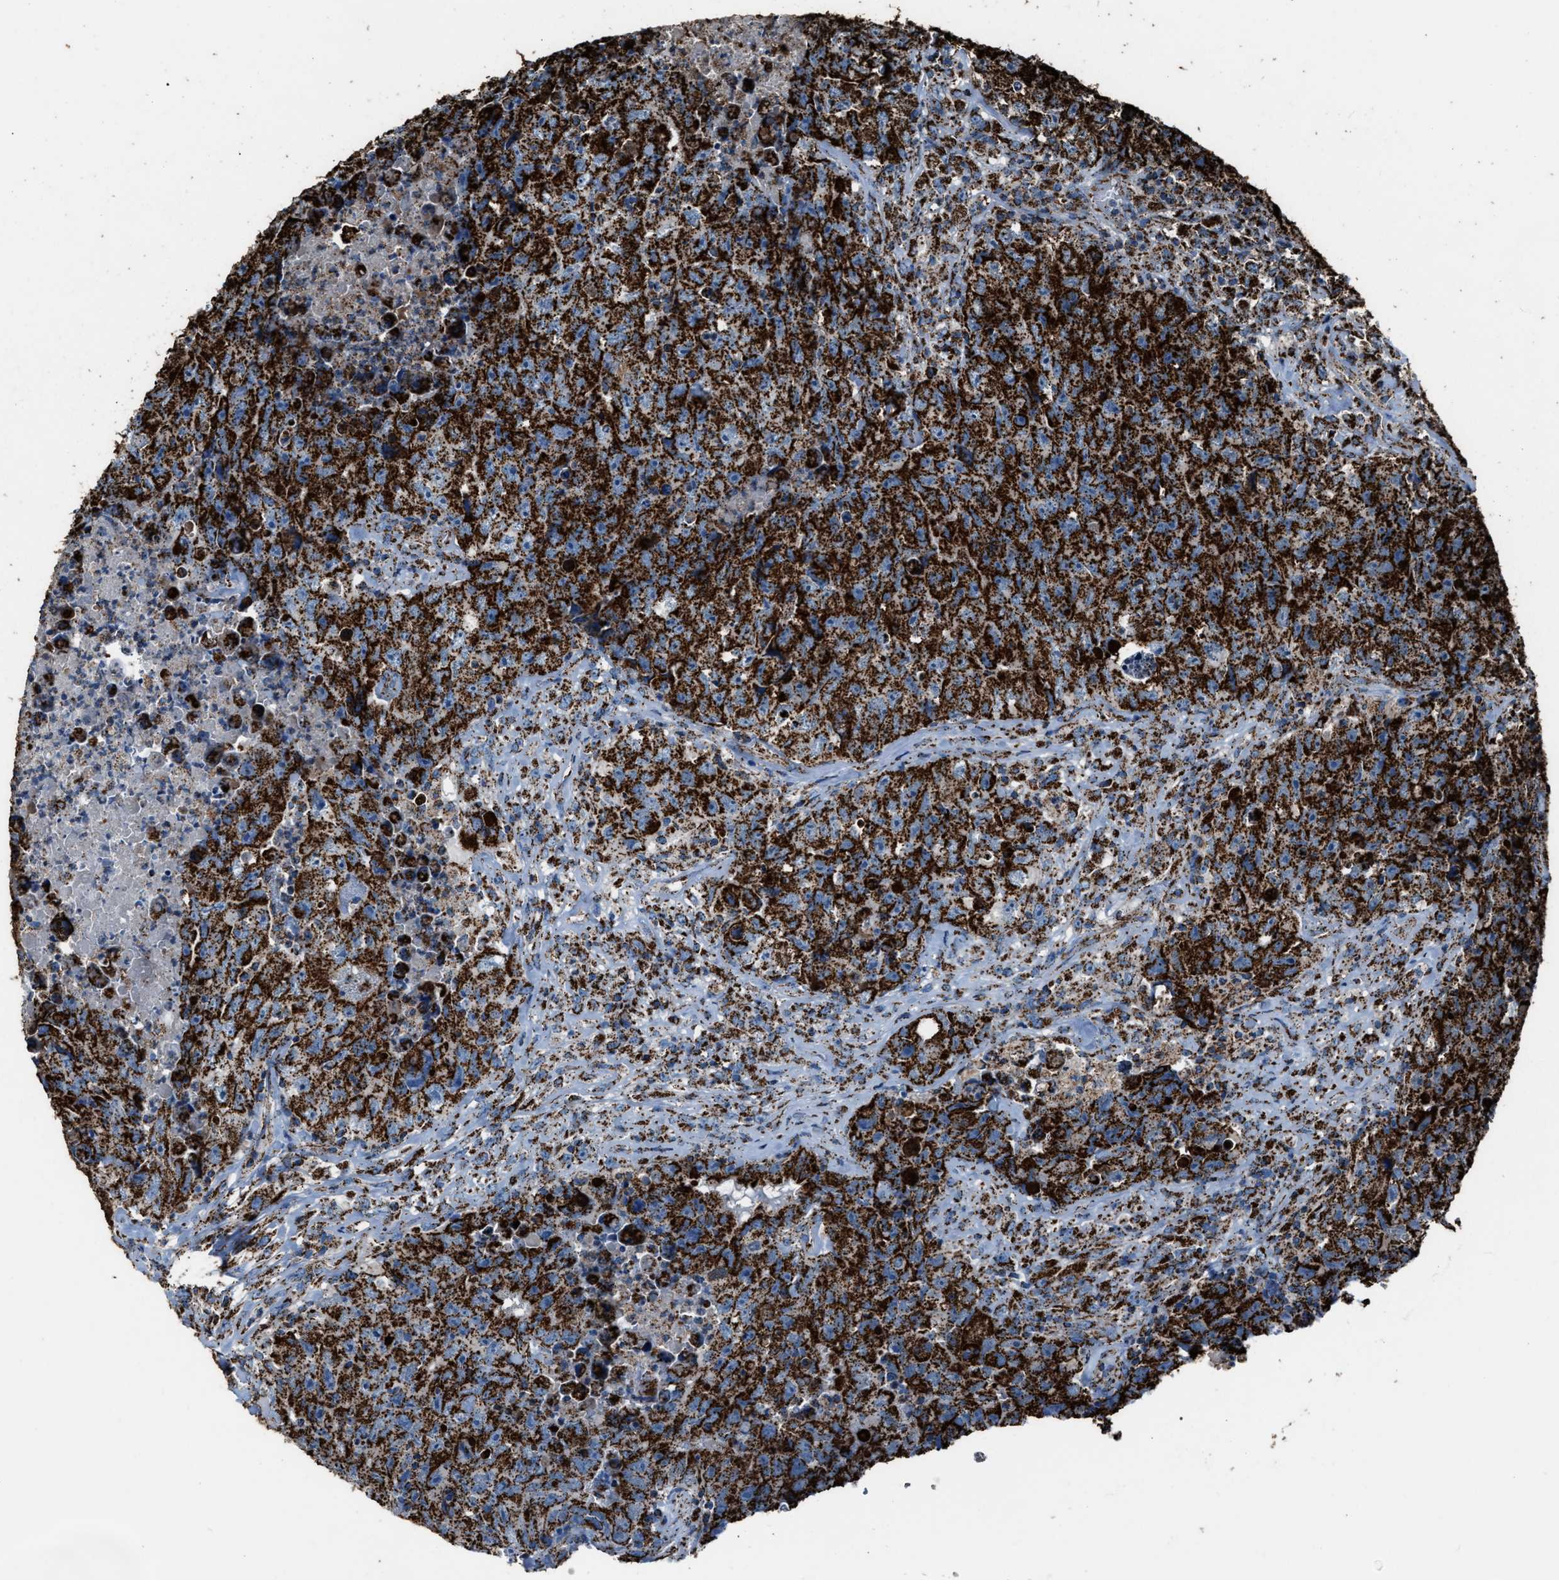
{"staining": {"intensity": "strong", "quantity": ">75%", "location": "cytoplasmic/membranous"}, "tissue": "testis cancer", "cell_type": "Tumor cells", "image_type": "cancer", "snomed": [{"axis": "morphology", "description": "Carcinoma, Embryonal, NOS"}, {"axis": "topography", "description": "Testis"}], "caption": "Immunohistochemical staining of embryonal carcinoma (testis) displays high levels of strong cytoplasmic/membranous expression in approximately >75% of tumor cells. (brown staining indicates protein expression, while blue staining denotes nuclei).", "gene": "MDH2", "patient": {"sex": "male", "age": 32}}